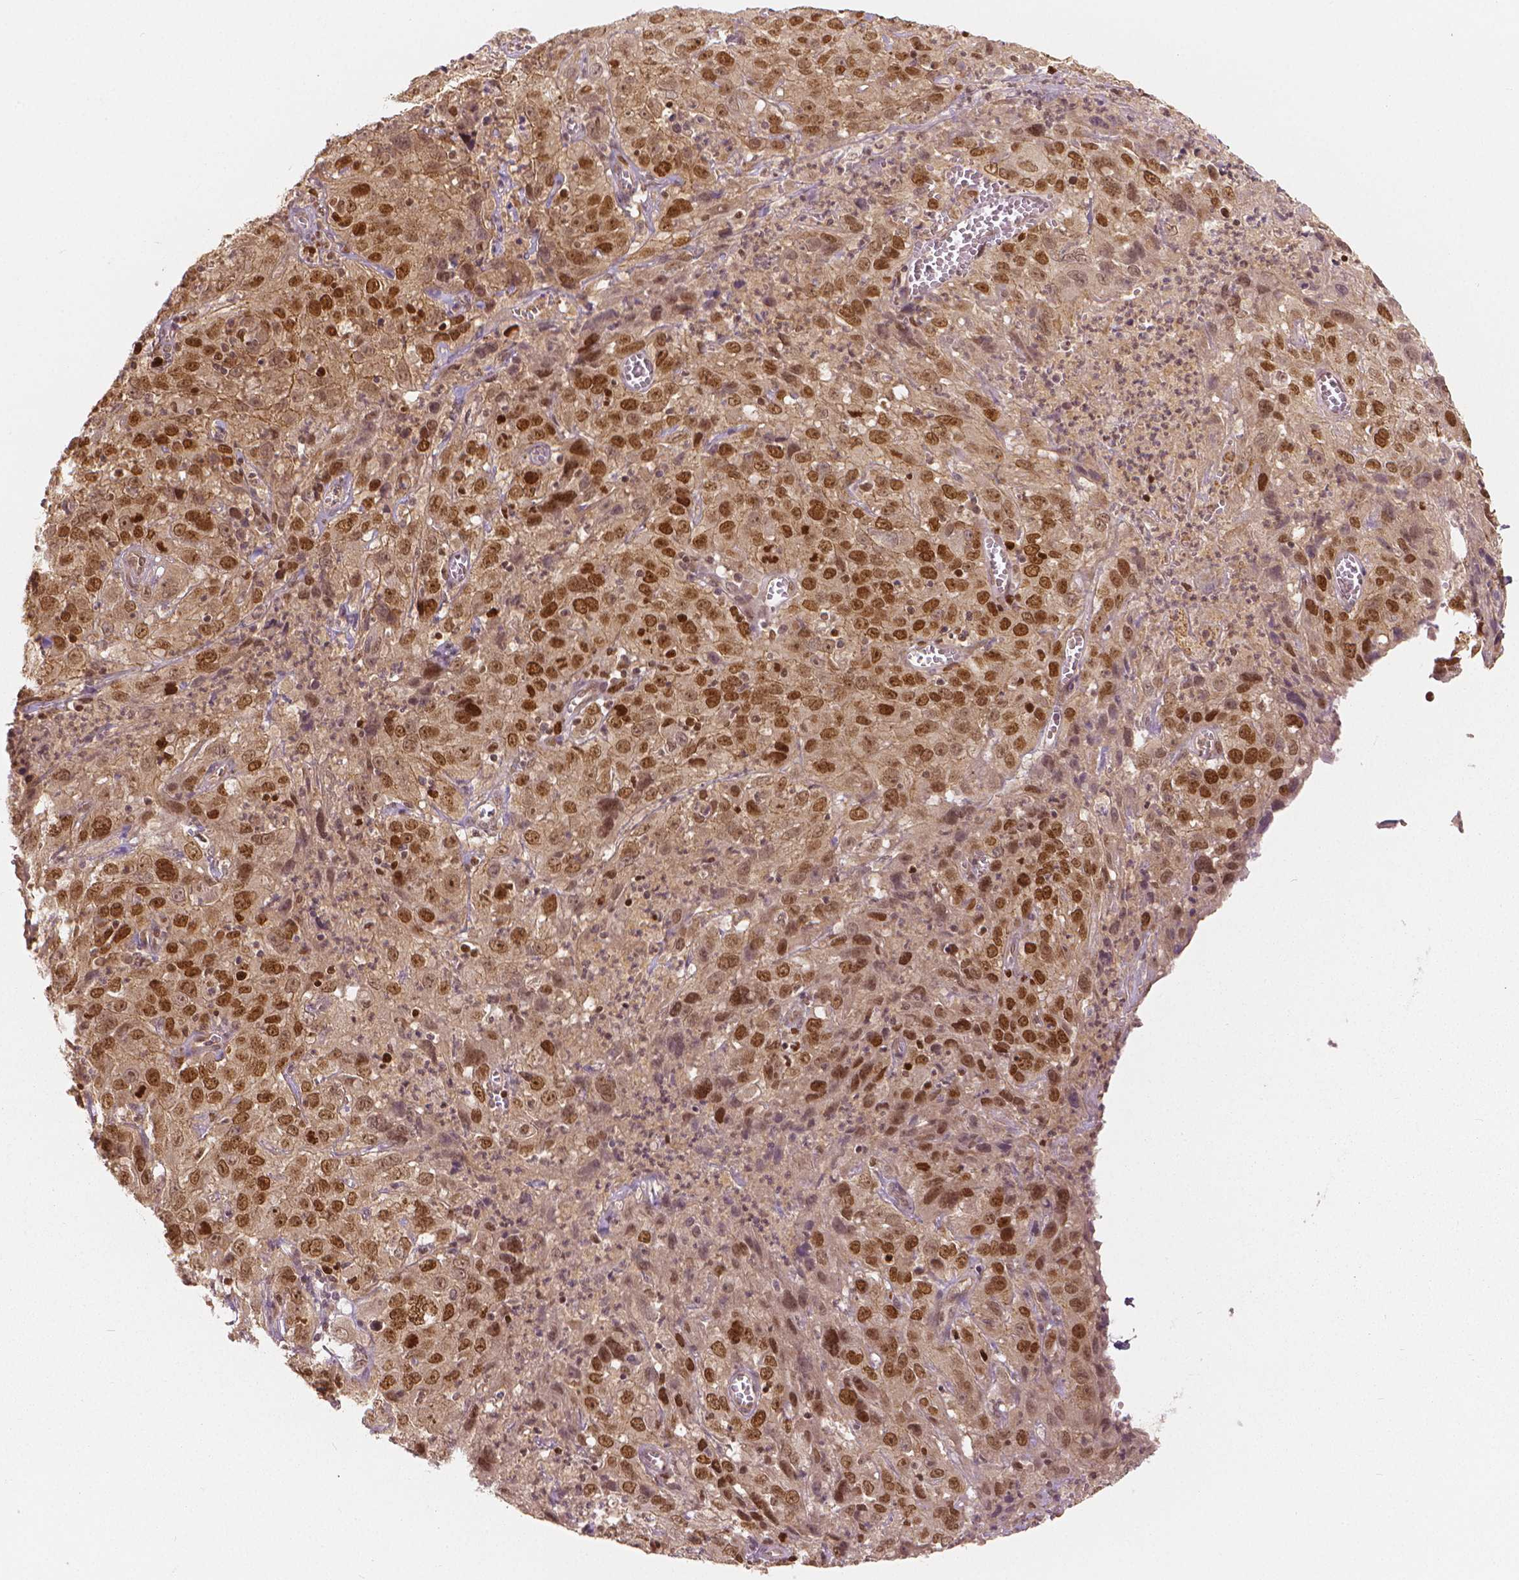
{"staining": {"intensity": "strong", "quantity": "25%-75%", "location": "nuclear"}, "tissue": "cervical cancer", "cell_type": "Tumor cells", "image_type": "cancer", "snomed": [{"axis": "morphology", "description": "Squamous cell carcinoma, NOS"}, {"axis": "topography", "description": "Cervix"}], "caption": "High-power microscopy captured an IHC photomicrograph of squamous cell carcinoma (cervical), revealing strong nuclear positivity in about 25%-75% of tumor cells. (DAB (3,3'-diaminobenzidine) IHC with brightfield microscopy, high magnification).", "gene": "NSD2", "patient": {"sex": "female", "age": 32}}